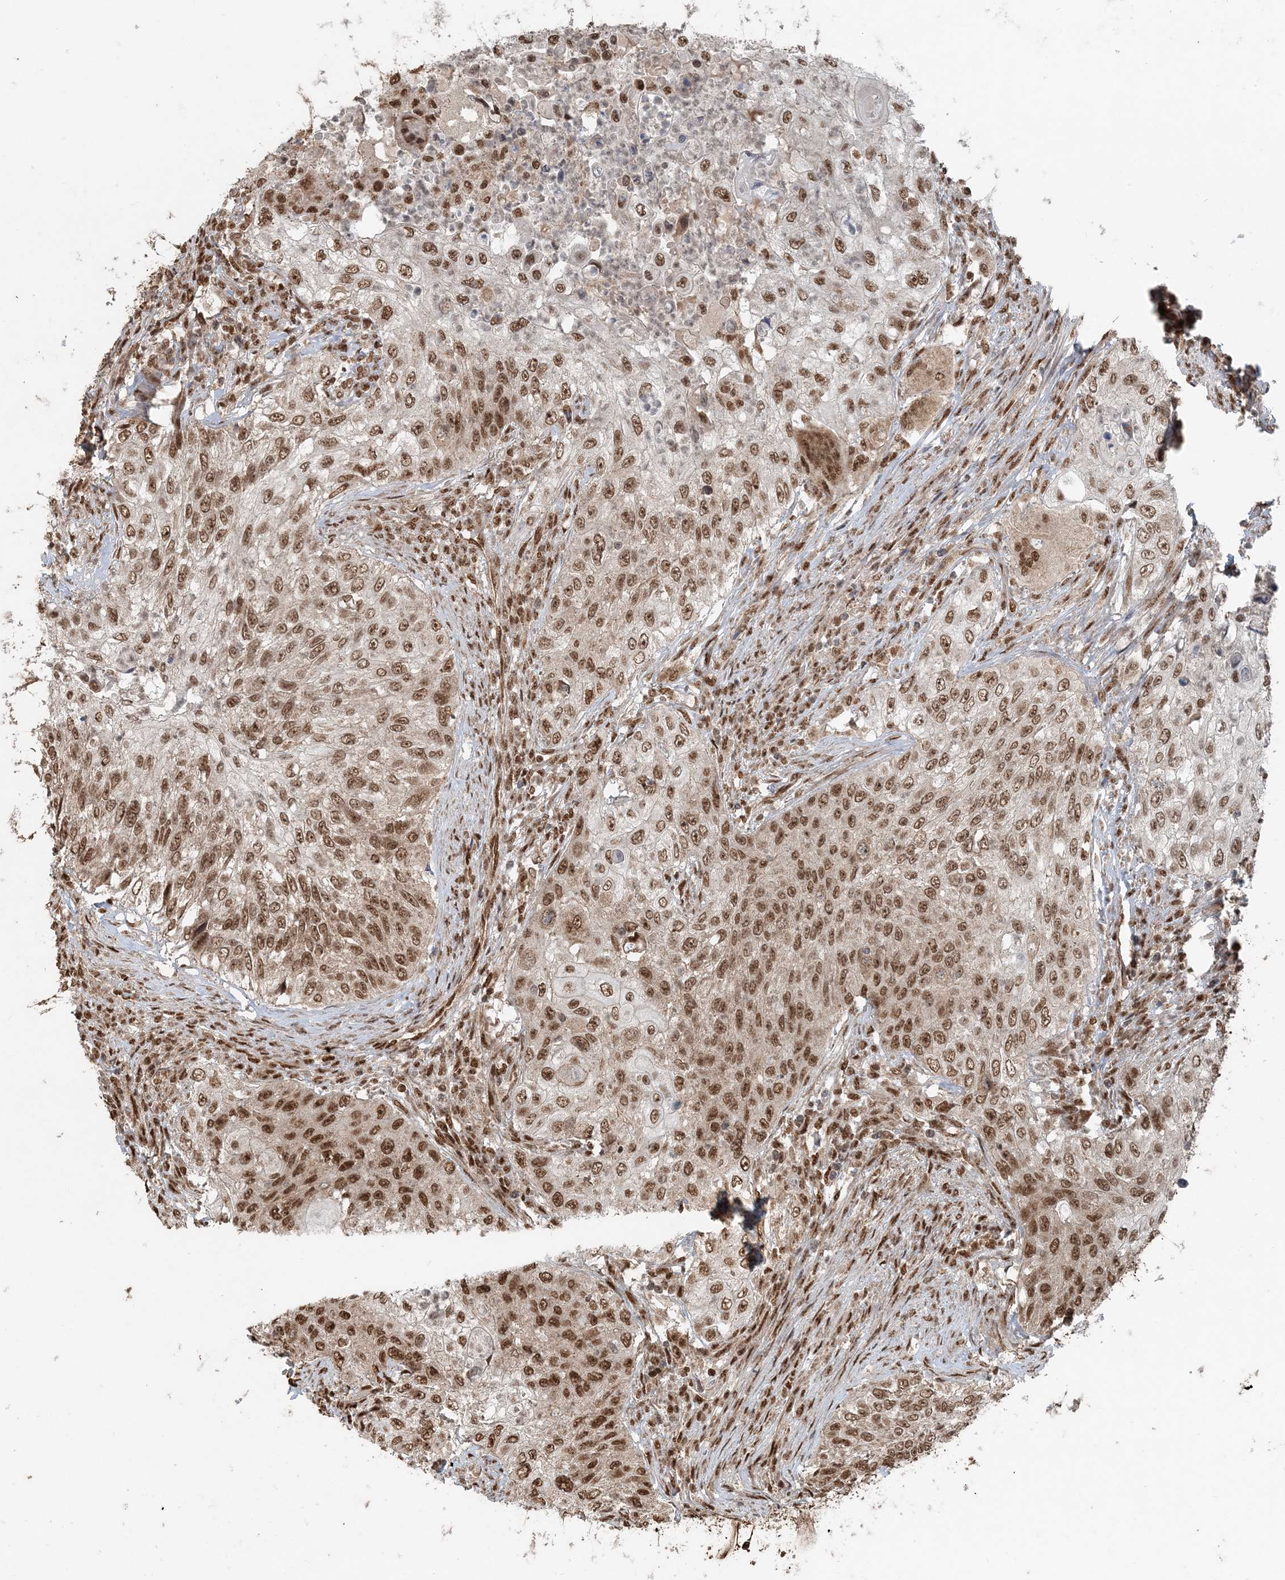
{"staining": {"intensity": "moderate", "quantity": ">75%", "location": "nuclear"}, "tissue": "urothelial cancer", "cell_type": "Tumor cells", "image_type": "cancer", "snomed": [{"axis": "morphology", "description": "Urothelial carcinoma, High grade"}, {"axis": "topography", "description": "Urinary bladder"}], "caption": "The immunohistochemical stain shows moderate nuclear positivity in tumor cells of urothelial carcinoma (high-grade) tissue. (brown staining indicates protein expression, while blue staining denotes nuclei).", "gene": "ARHGAP35", "patient": {"sex": "female", "age": 60}}